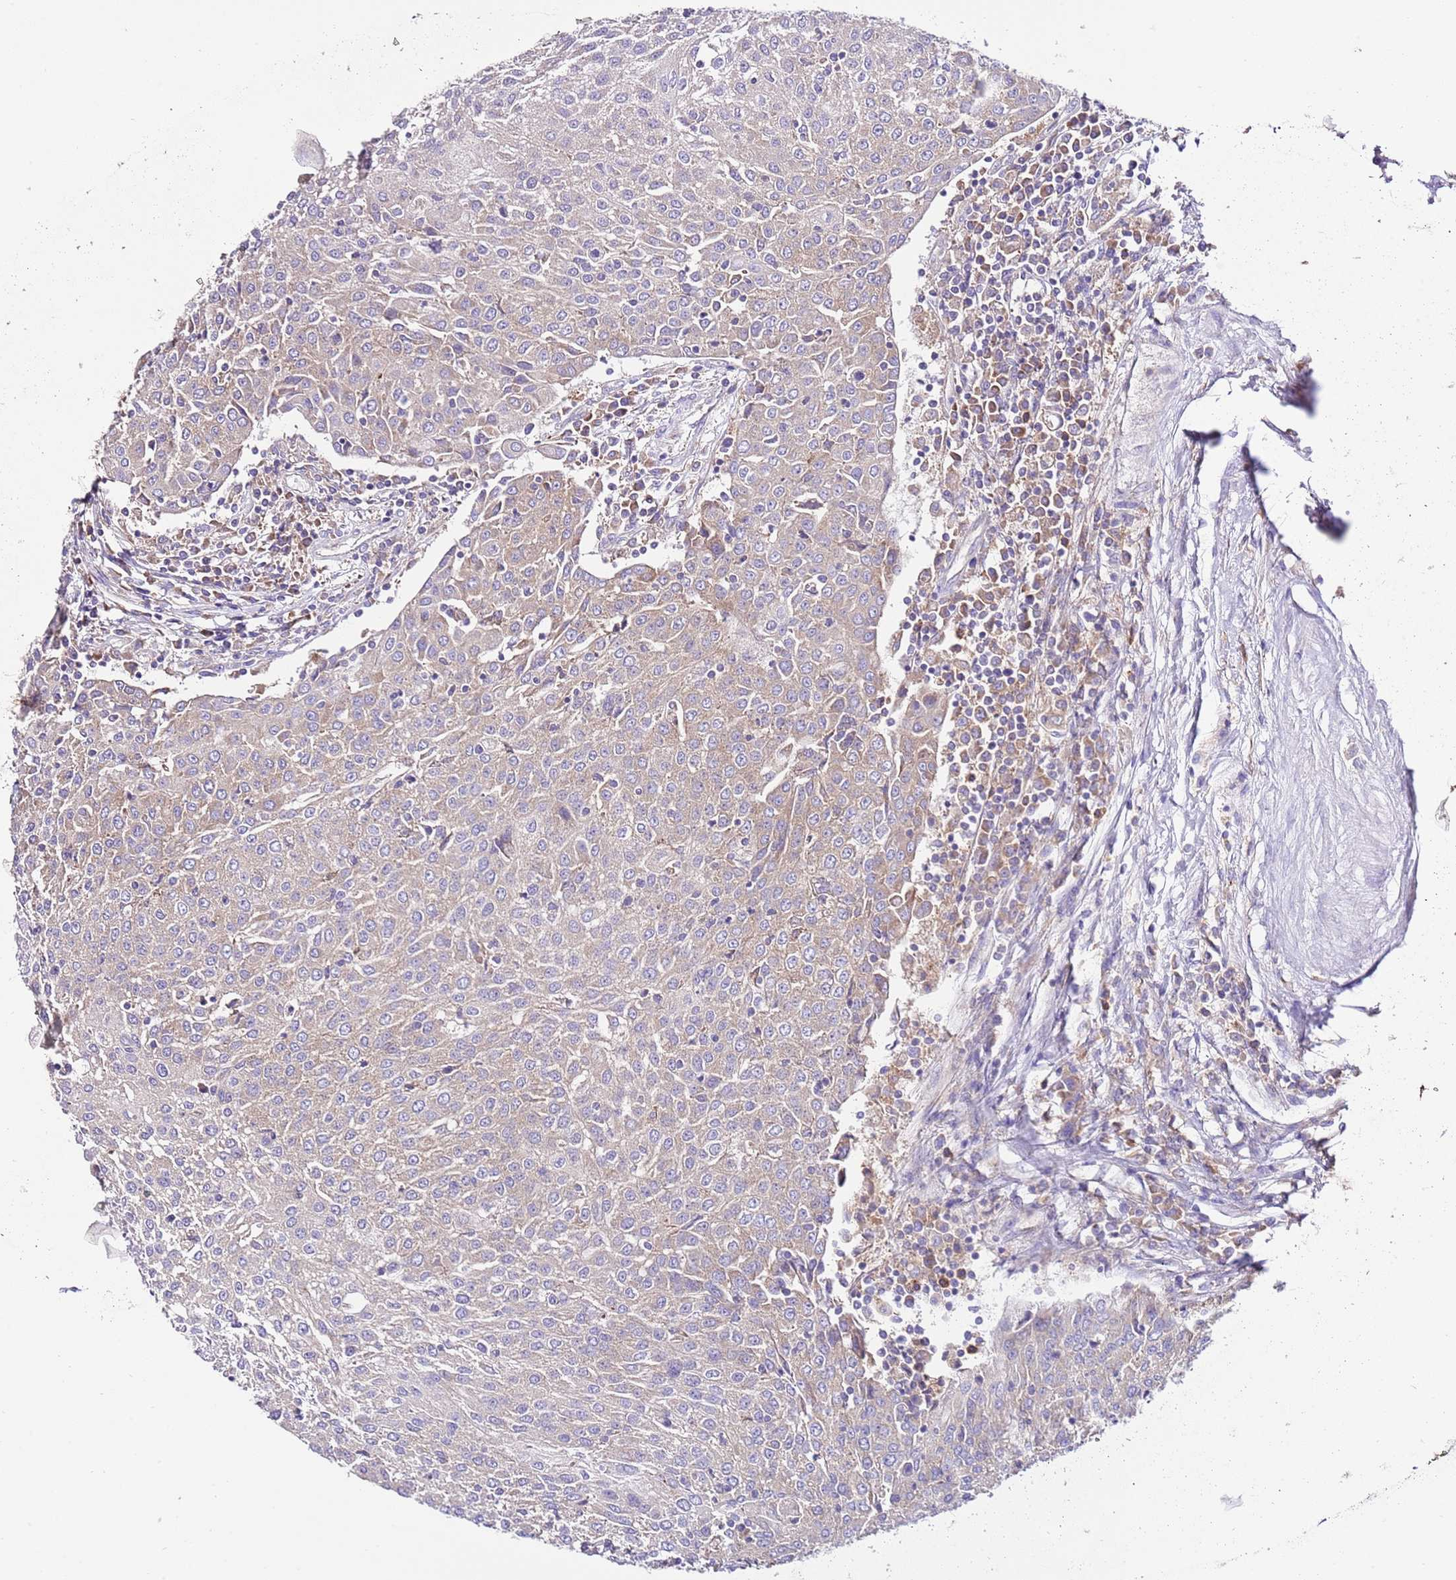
{"staining": {"intensity": "weak", "quantity": "<25%", "location": "cytoplasmic/membranous"}, "tissue": "urothelial cancer", "cell_type": "Tumor cells", "image_type": "cancer", "snomed": [{"axis": "morphology", "description": "Urothelial carcinoma, High grade"}, {"axis": "topography", "description": "Urinary bladder"}], "caption": "A photomicrograph of human high-grade urothelial carcinoma is negative for staining in tumor cells.", "gene": "RPS10", "patient": {"sex": "female", "age": 85}}